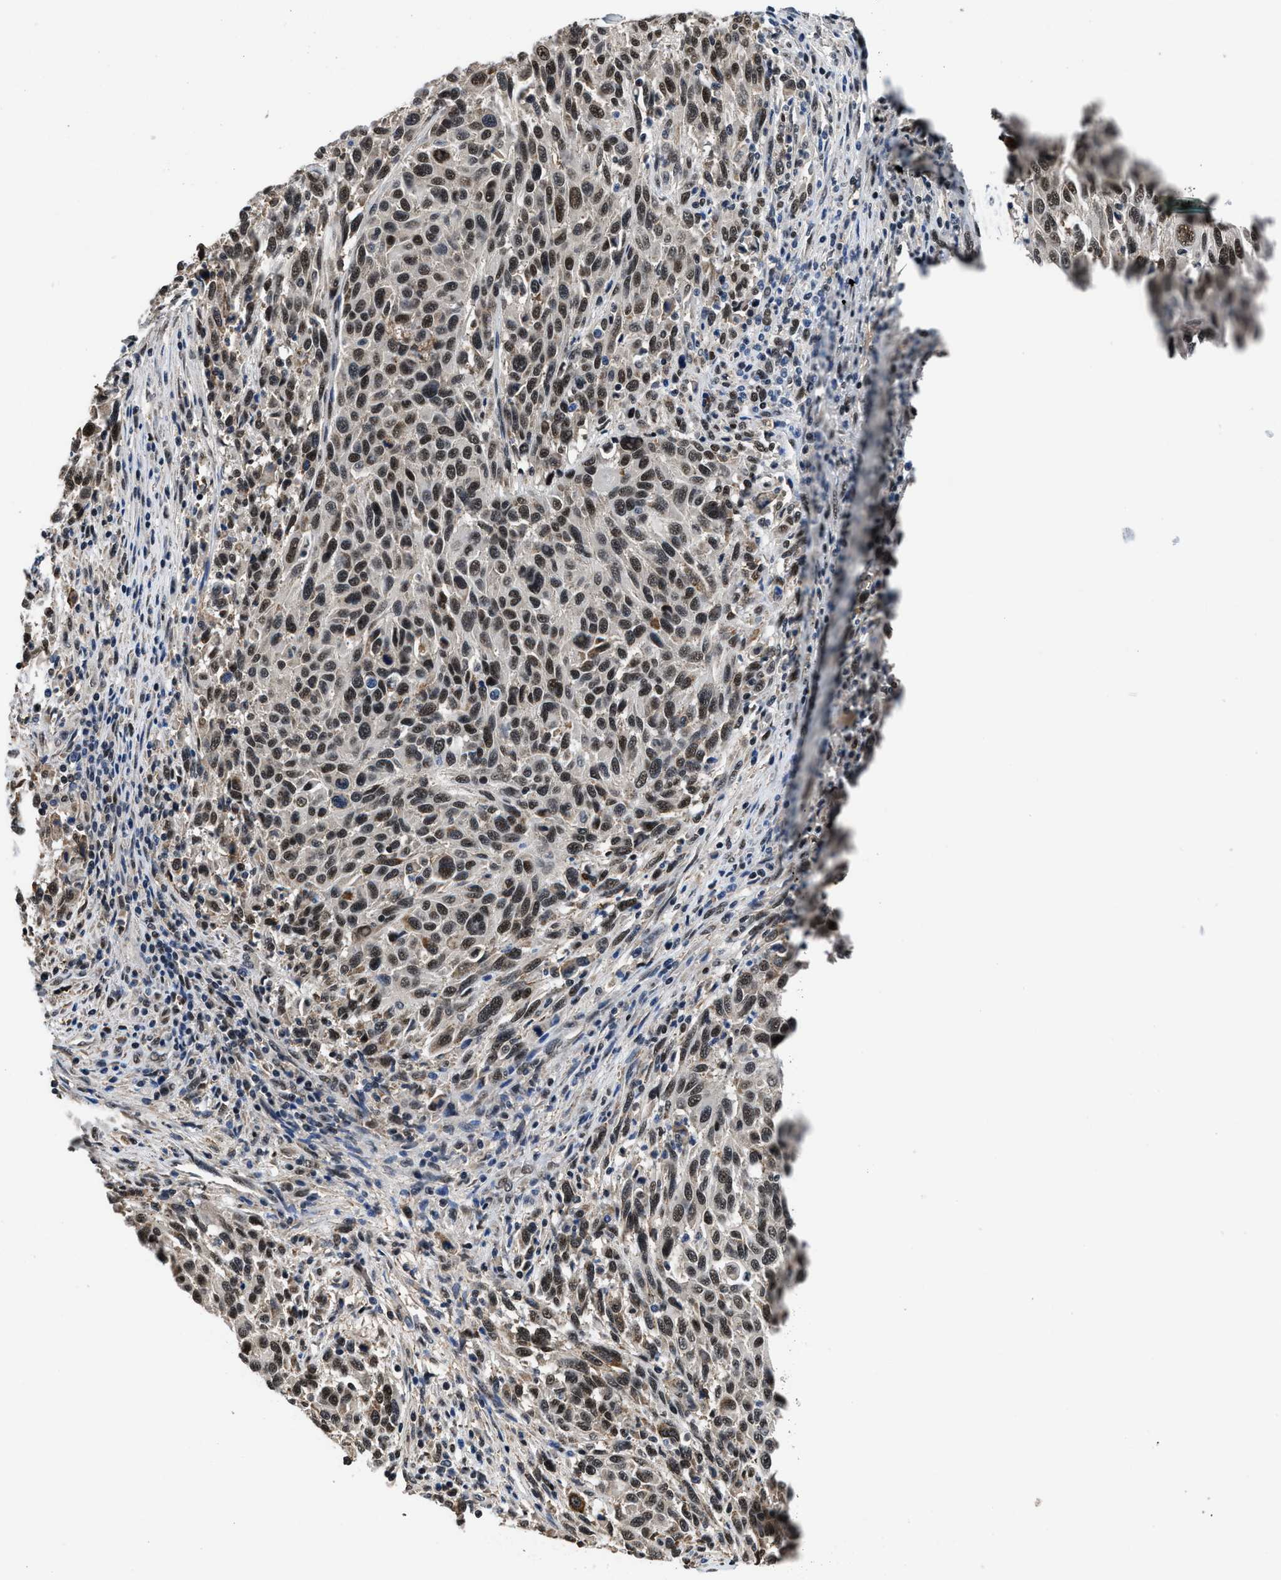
{"staining": {"intensity": "strong", "quantity": ">75%", "location": "nuclear"}, "tissue": "melanoma", "cell_type": "Tumor cells", "image_type": "cancer", "snomed": [{"axis": "morphology", "description": "Malignant melanoma, Metastatic site"}, {"axis": "topography", "description": "Lymph node"}], "caption": "Tumor cells display high levels of strong nuclear staining in about >75% of cells in melanoma.", "gene": "HNRNPH2", "patient": {"sex": "male", "age": 61}}